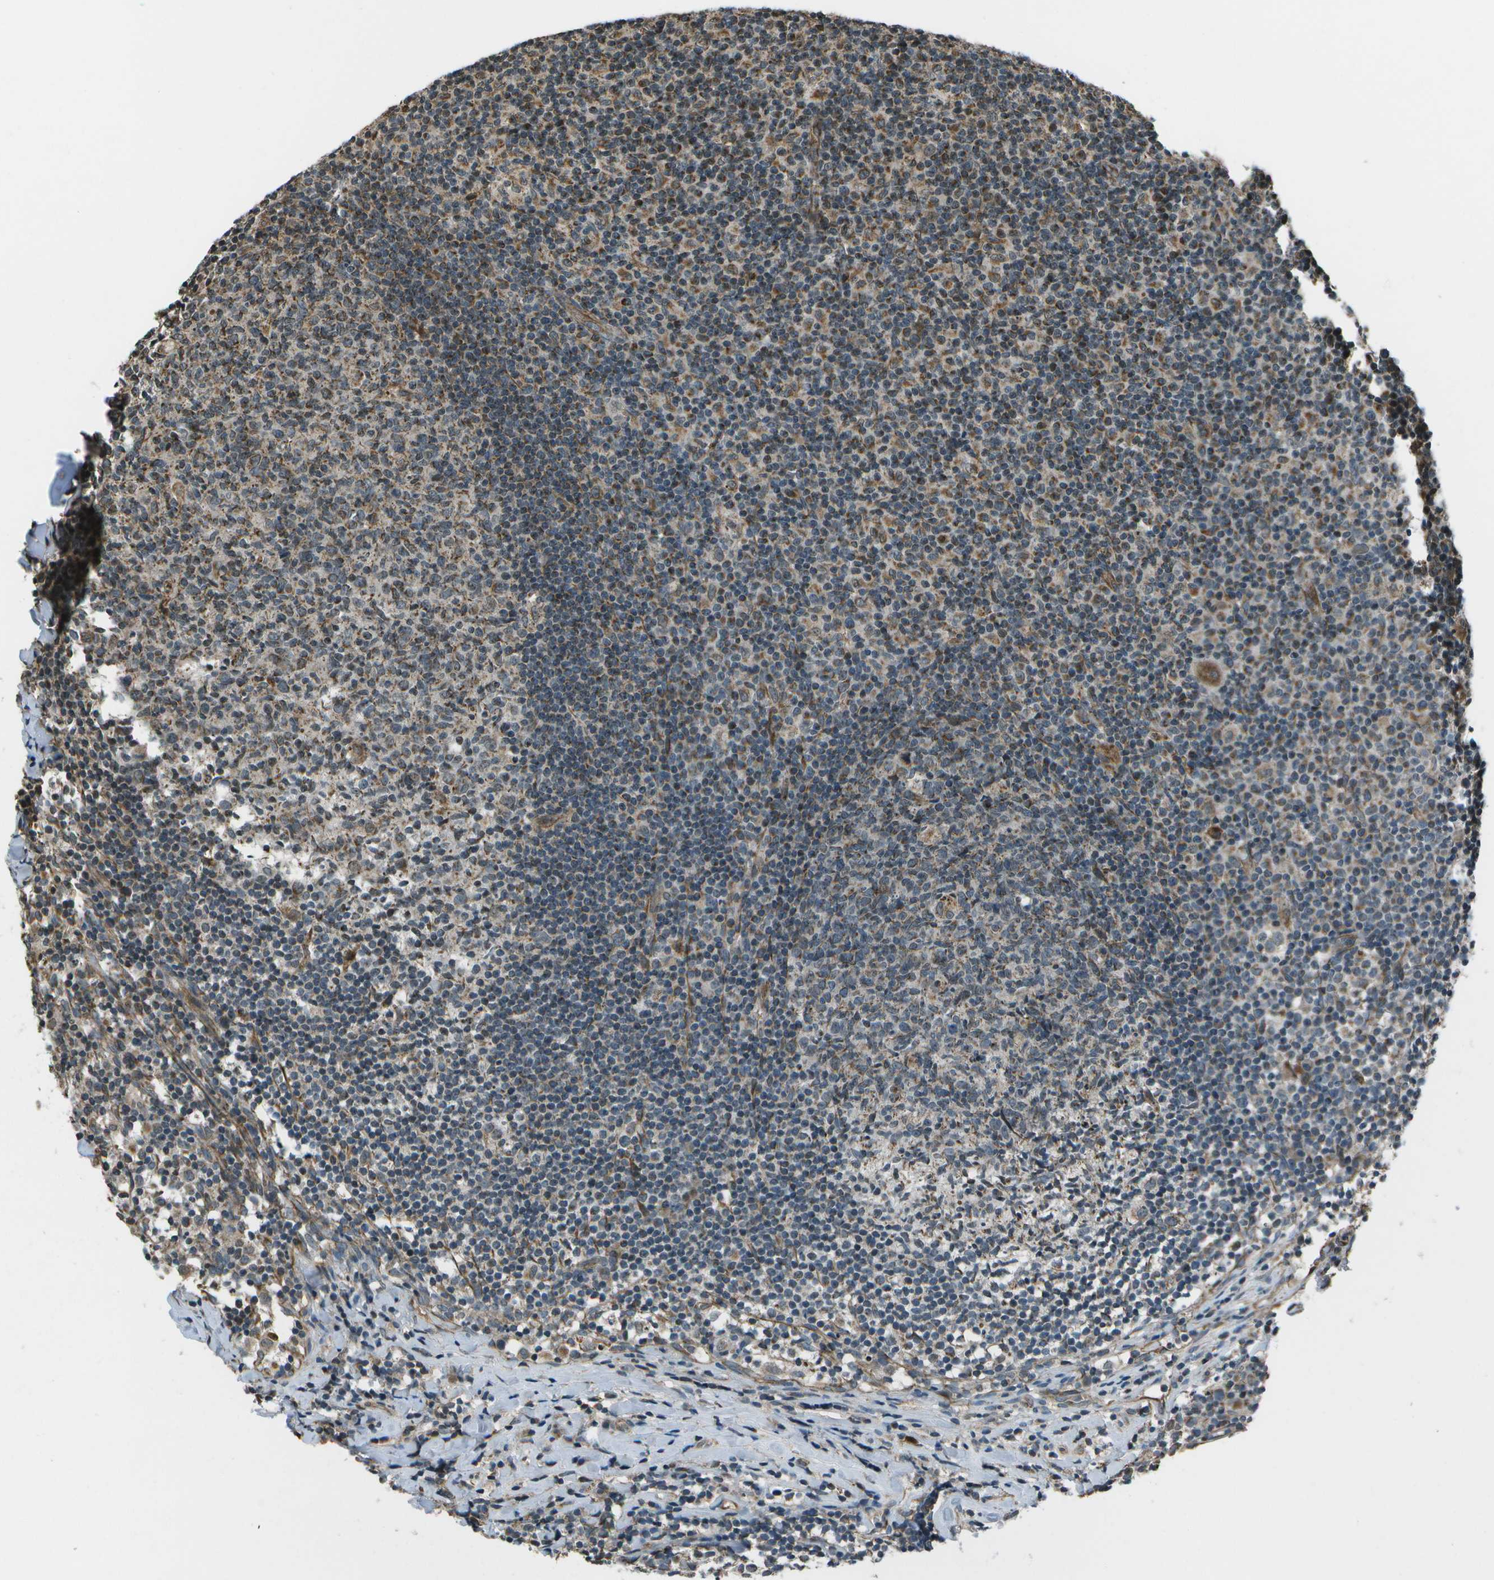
{"staining": {"intensity": "moderate", "quantity": "<25%", "location": "cytoplasmic/membranous"}, "tissue": "lymph node", "cell_type": "Germinal center cells", "image_type": "normal", "snomed": [{"axis": "morphology", "description": "Normal tissue, NOS"}, {"axis": "morphology", "description": "Inflammation, NOS"}, {"axis": "topography", "description": "Lymph node"}], "caption": "Brown immunohistochemical staining in unremarkable lymph node demonstrates moderate cytoplasmic/membranous staining in approximately <25% of germinal center cells.", "gene": "EIF2AK1", "patient": {"sex": "male", "age": 55}}